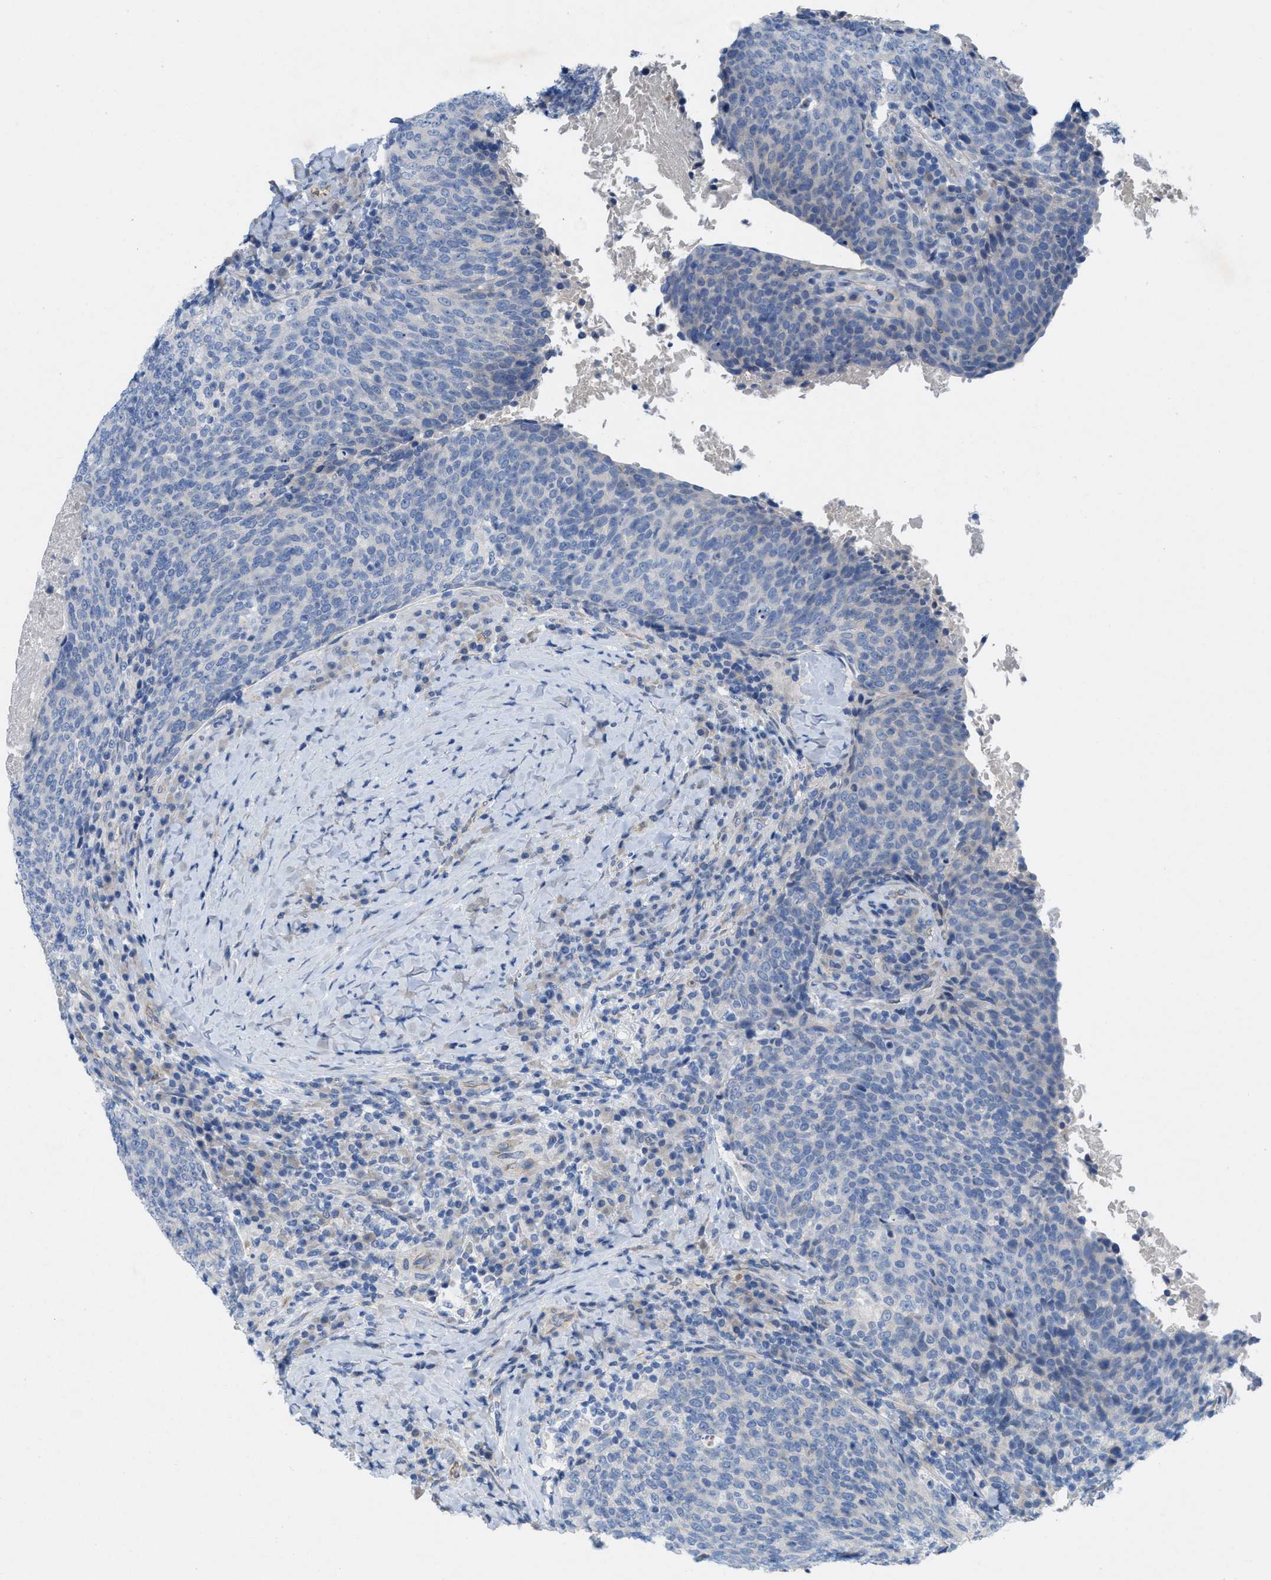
{"staining": {"intensity": "negative", "quantity": "none", "location": "none"}, "tissue": "head and neck cancer", "cell_type": "Tumor cells", "image_type": "cancer", "snomed": [{"axis": "morphology", "description": "Squamous cell carcinoma, NOS"}, {"axis": "morphology", "description": "Squamous cell carcinoma, metastatic, NOS"}, {"axis": "topography", "description": "Lymph node"}, {"axis": "topography", "description": "Head-Neck"}], "caption": "Immunohistochemistry (IHC) photomicrograph of head and neck cancer (metastatic squamous cell carcinoma) stained for a protein (brown), which demonstrates no positivity in tumor cells. (DAB (3,3'-diaminobenzidine) immunohistochemistry, high magnification).", "gene": "CPA2", "patient": {"sex": "male", "age": 62}}